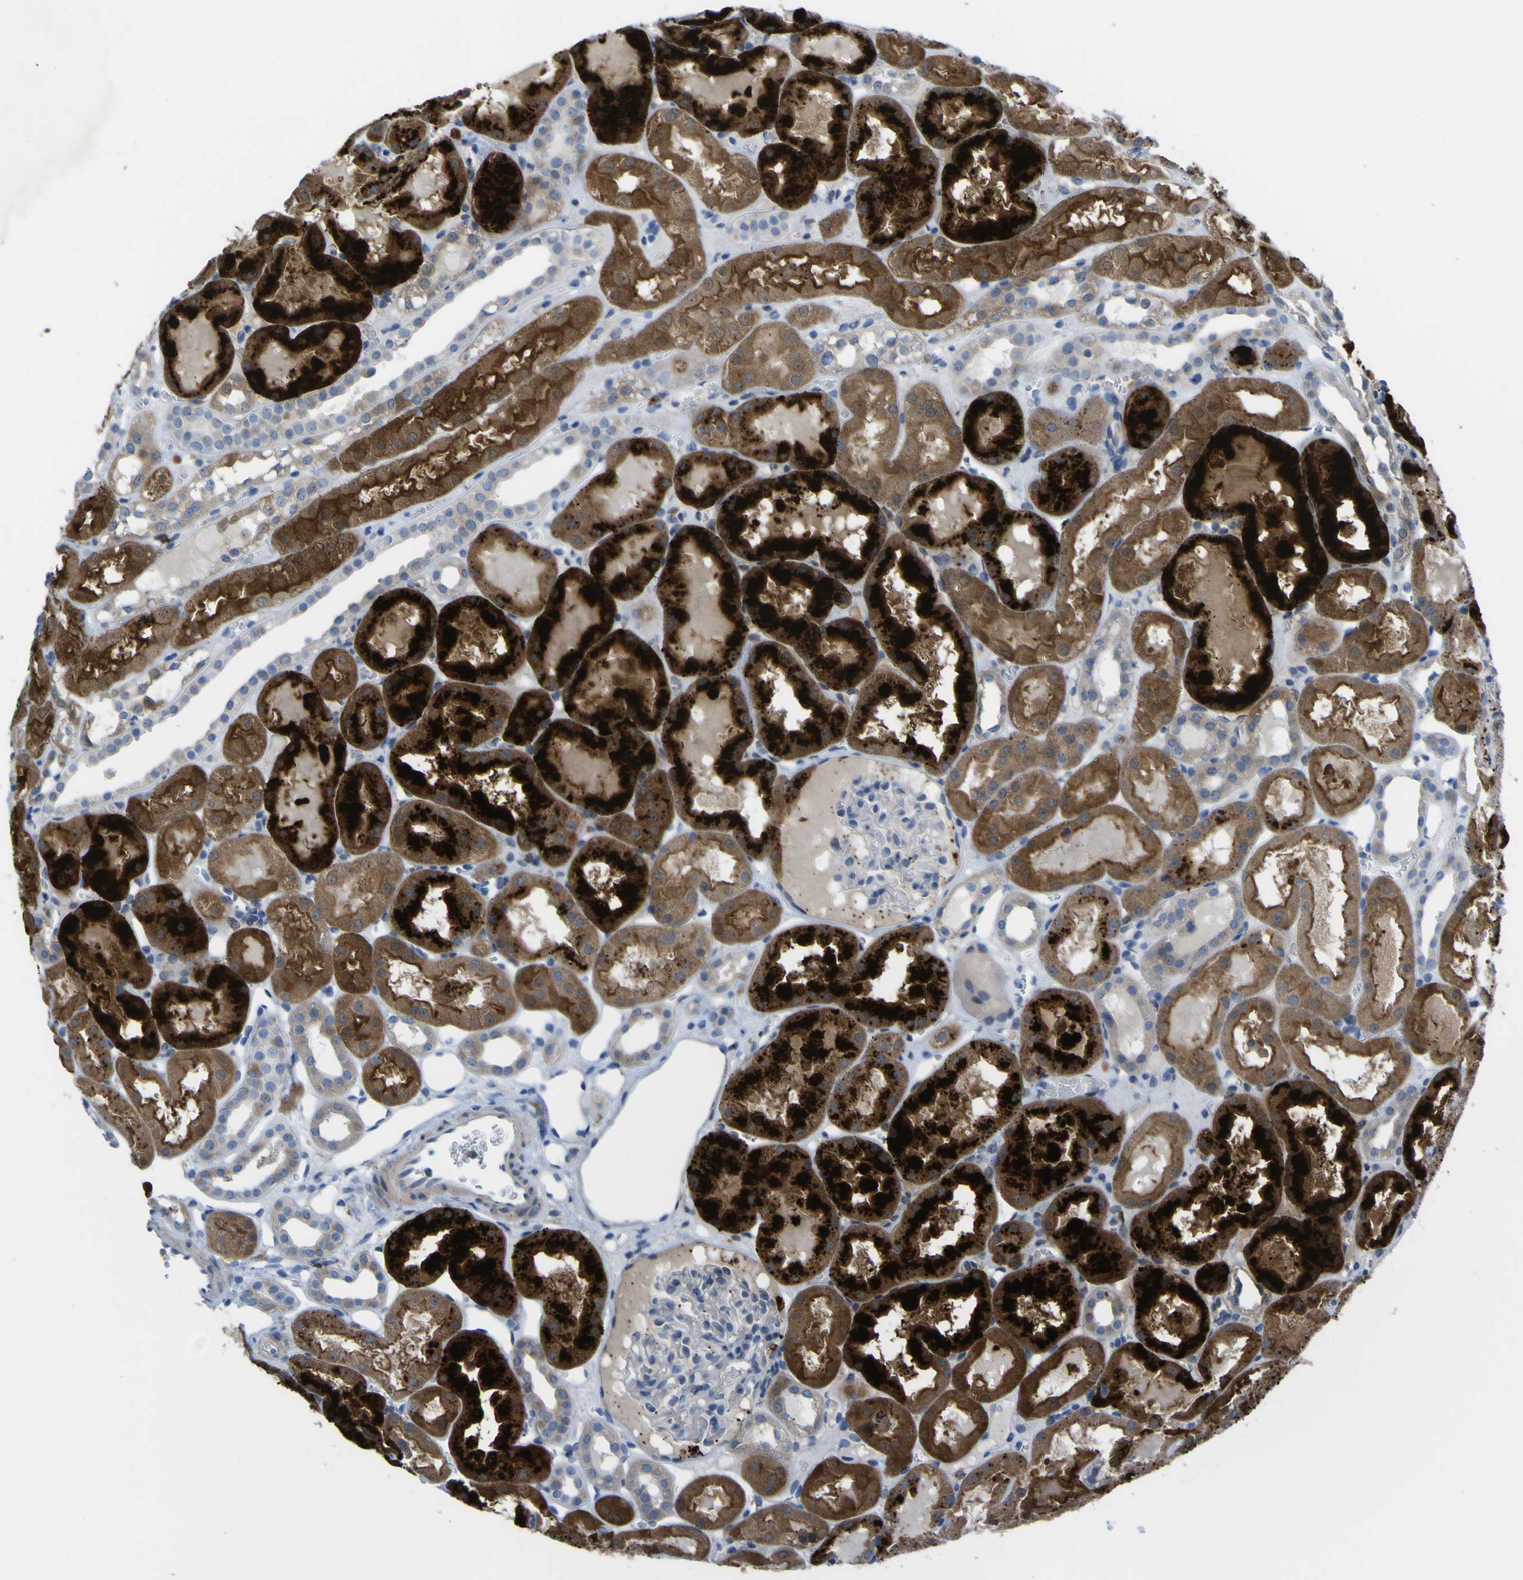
{"staining": {"intensity": "negative", "quantity": "none", "location": "none"}, "tissue": "kidney", "cell_type": "Cells in glomeruli", "image_type": "normal", "snomed": [{"axis": "morphology", "description": "Normal tissue, NOS"}, {"axis": "topography", "description": "Kidney"}, {"axis": "topography", "description": "Urinary bladder"}], "caption": "A high-resolution image shows immunohistochemistry staining of unremarkable kidney, which exhibits no significant positivity in cells in glomeruli.", "gene": "CST3", "patient": {"sex": "male", "age": 16}}